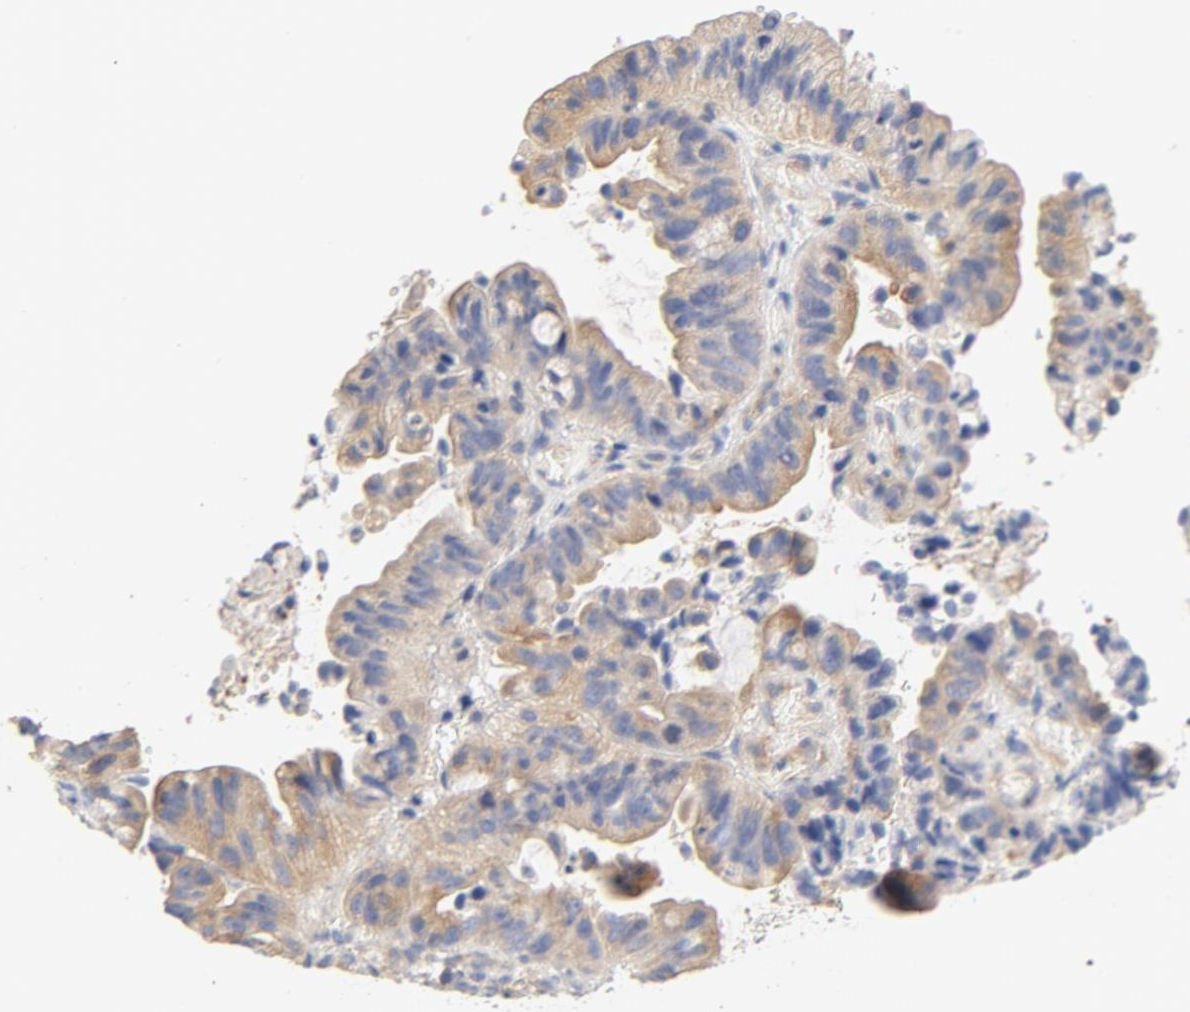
{"staining": {"intensity": "moderate", "quantity": ">75%", "location": "cytoplasmic/membranous"}, "tissue": "pancreatic cancer", "cell_type": "Tumor cells", "image_type": "cancer", "snomed": [{"axis": "morphology", "description": "Adenocarcinoma, NOS"}, {"axis": "topography", "description": "Pancreas"}], "caption": "Tumor cells show moderate cytoplasmic/membranous positivity in about >75% of cells in pancreatic adenocarcinoma. (DAB (3,3'-diaminobenzidine) = brown stain, brightfield microscopy at high magnification).", "gene": "DYNC1H1", "patient": {"sex": "male", "age": 82}}